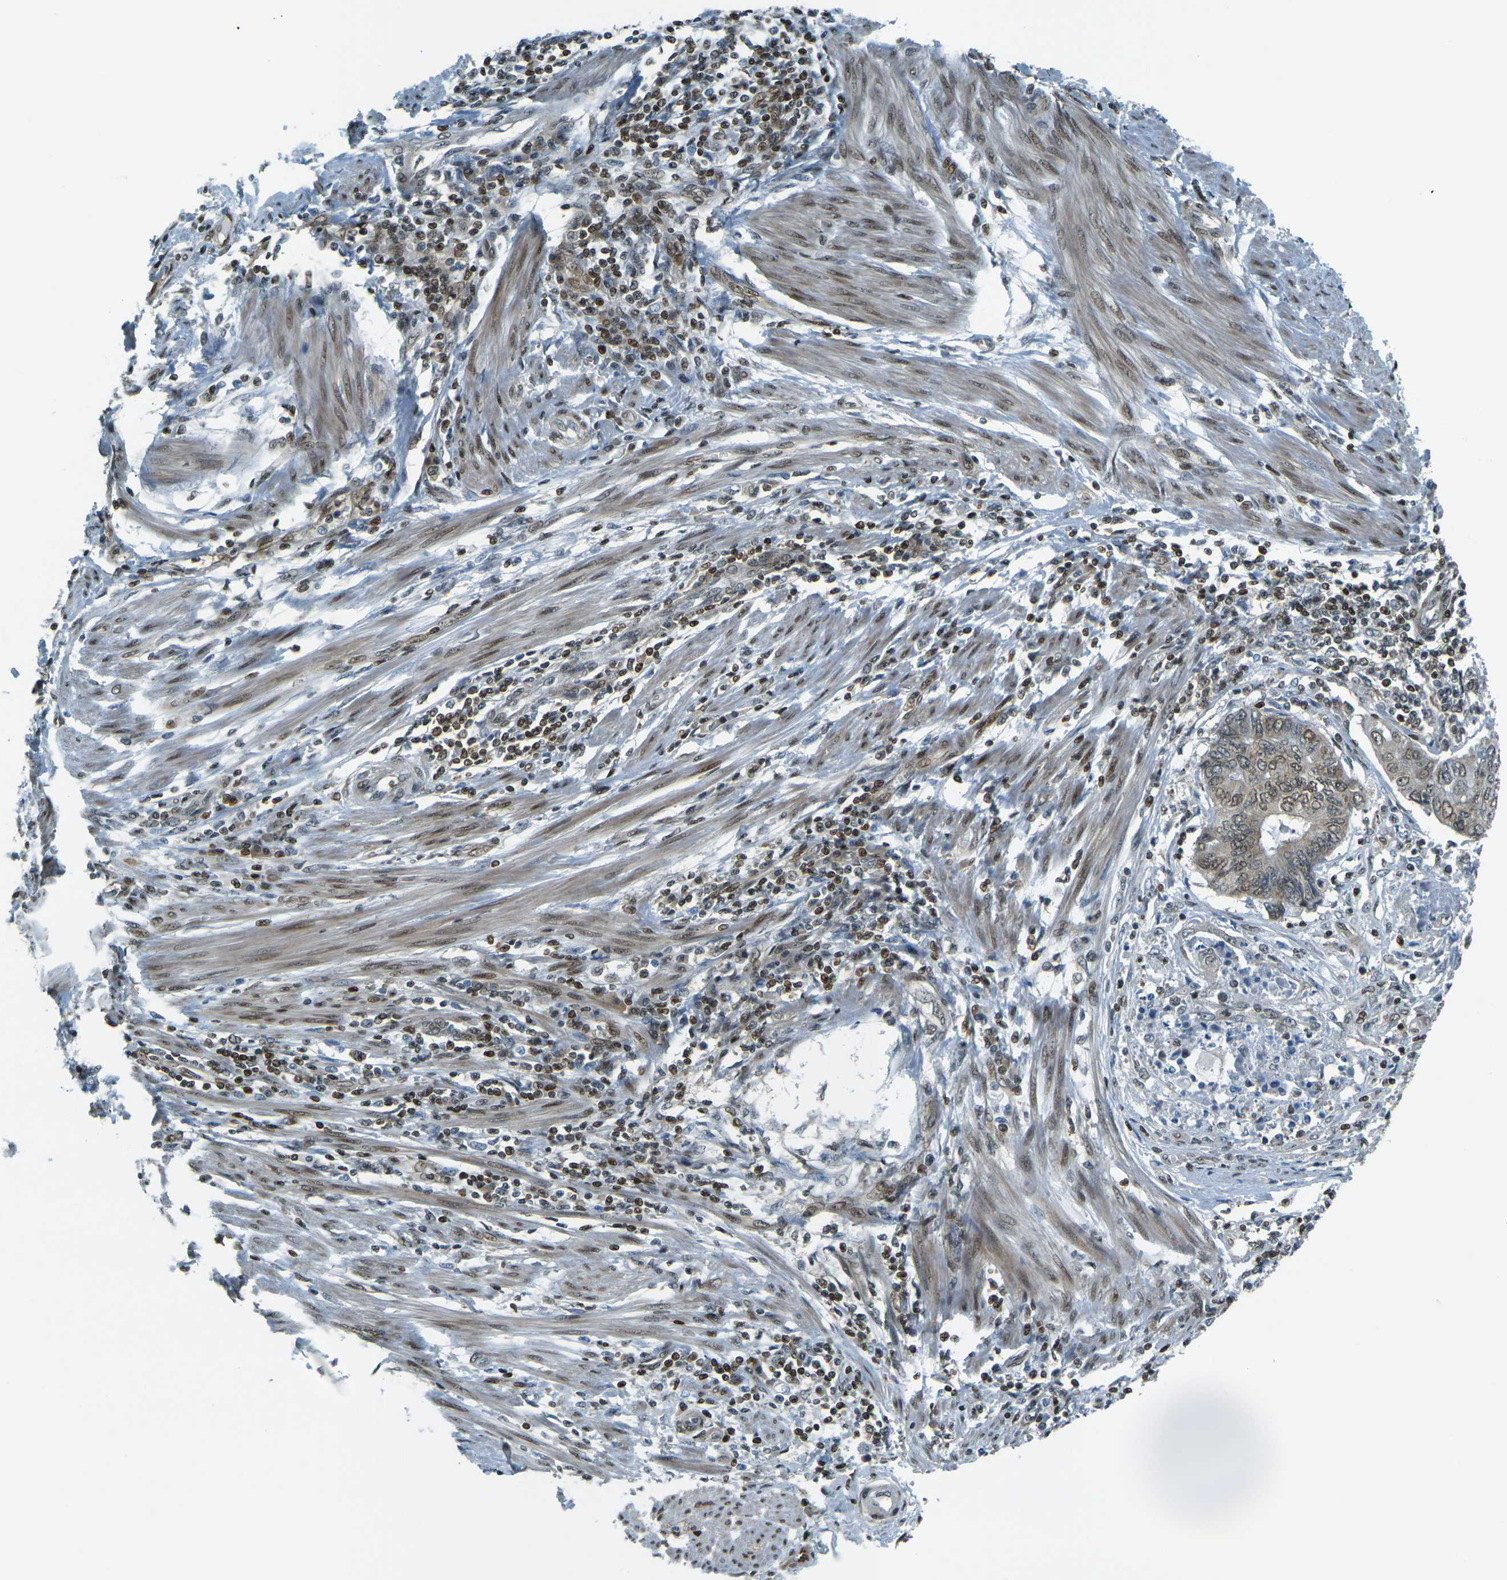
{"staining": {"intensity": "moderate", "quantity": "25%-75%", "location": "nuclear"}, "tissue": "endometrial cancer", "cell_type": "Tumor cells", "image_type": "cancer", "snomed": [{"axis": "morphology", "description": "Adenocarcinoma, NOS"}, {"axis": "topography", "description": "Uterus"}, {"axis": "topography", "description": "Endometrium"}], "caption": "Protein expression by immunohistochemistry reveals moderate nuclear expression in approximately 25%-75% of tumor cells in endometrial cancer (adenocarcinoma).", "gene": "NHEJ1", "patient": {"sex": "female", "age": 70}}